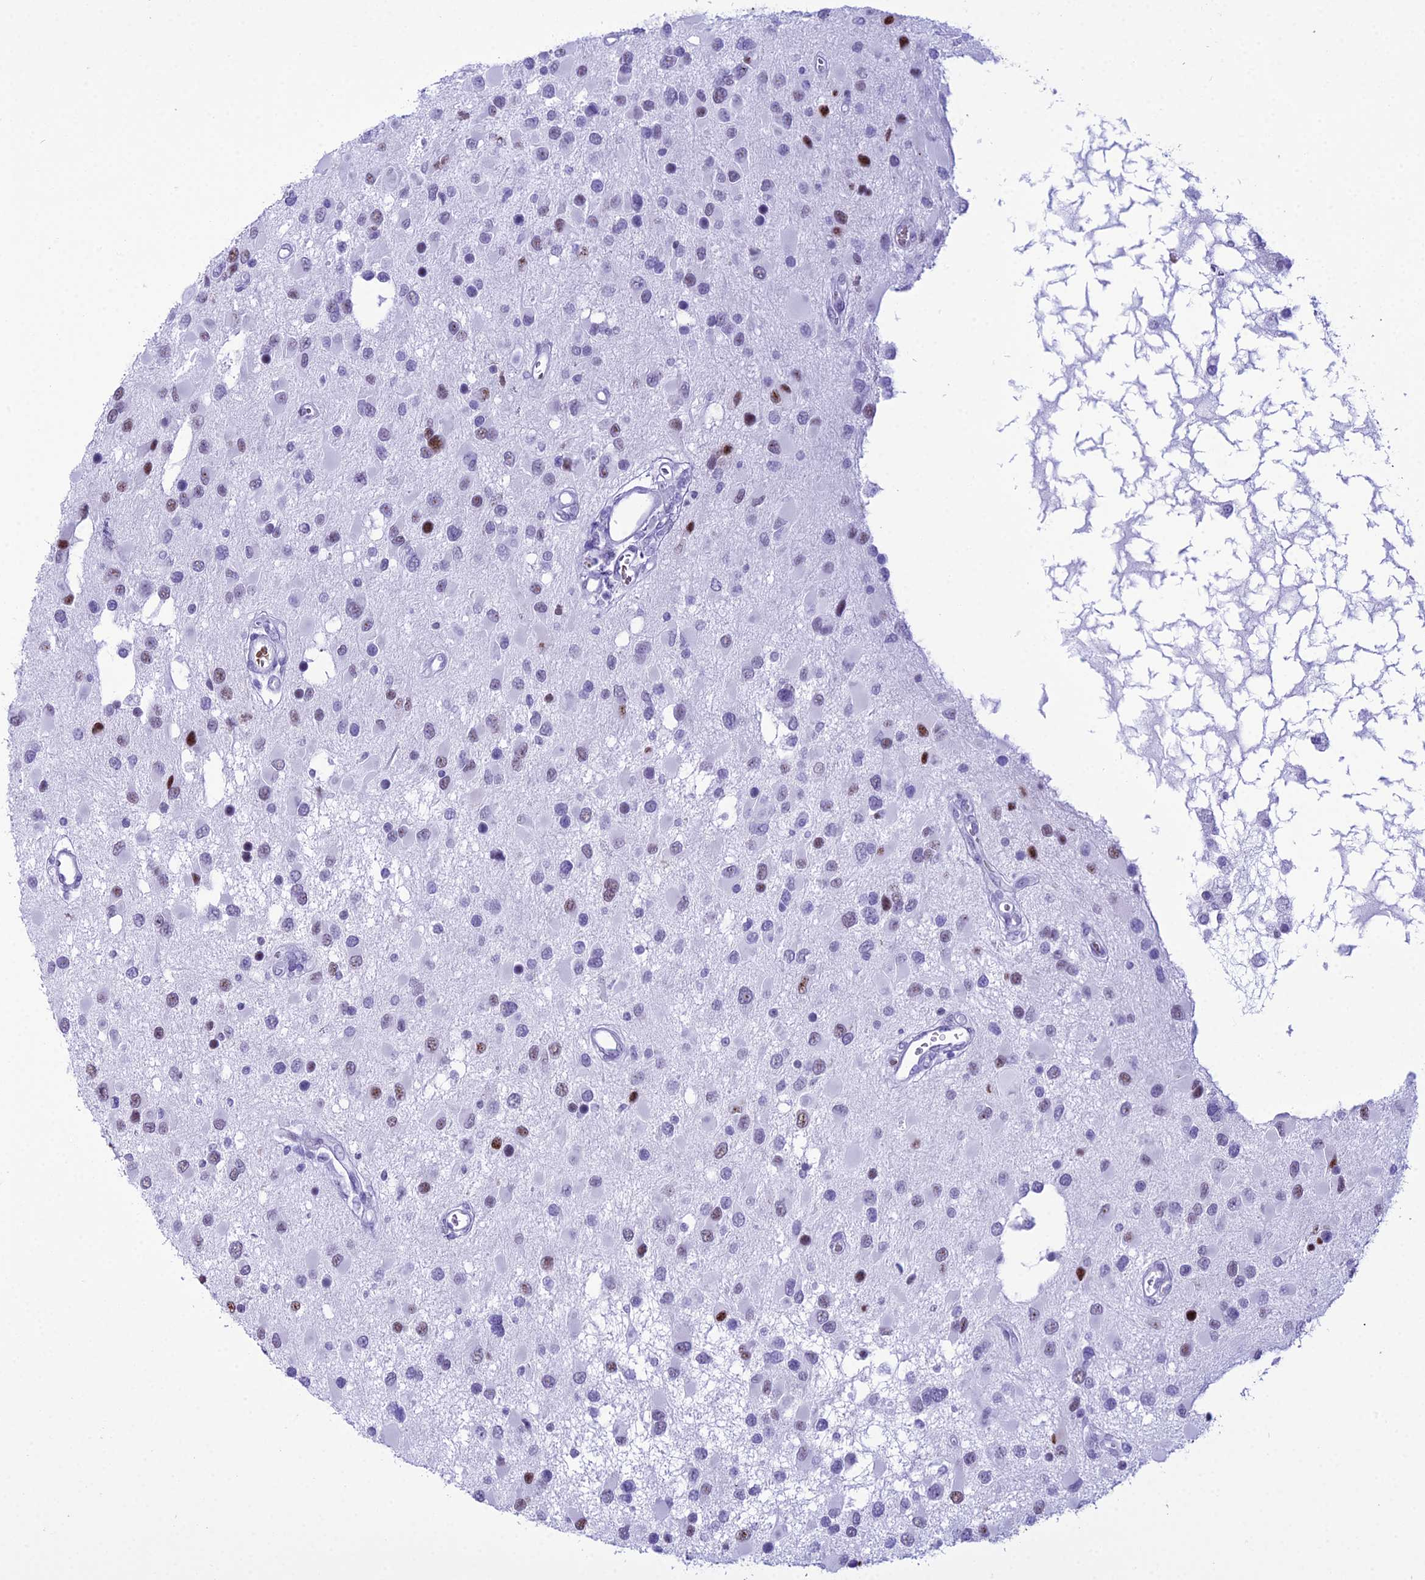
{"staining": {"intensity": "moderate", "quantity": "<25%", "location": "nuclear"}, "tissue": "glioma", "cell_type": "Tumor cells", "image_type": "cancer", "snomed": [{"axis": "morphology", "description": "Glioma, malignant, High grade"}, {"axis": "topography", "description": "Brain"}], "caption": "This image displays immunohistochemistry (IHC) staining of human glioma, with low moderate nuclear expression in about <25% of tumor cells.", "gene": "RNPS1", "patient": {"sex": "male", "age": 53}}